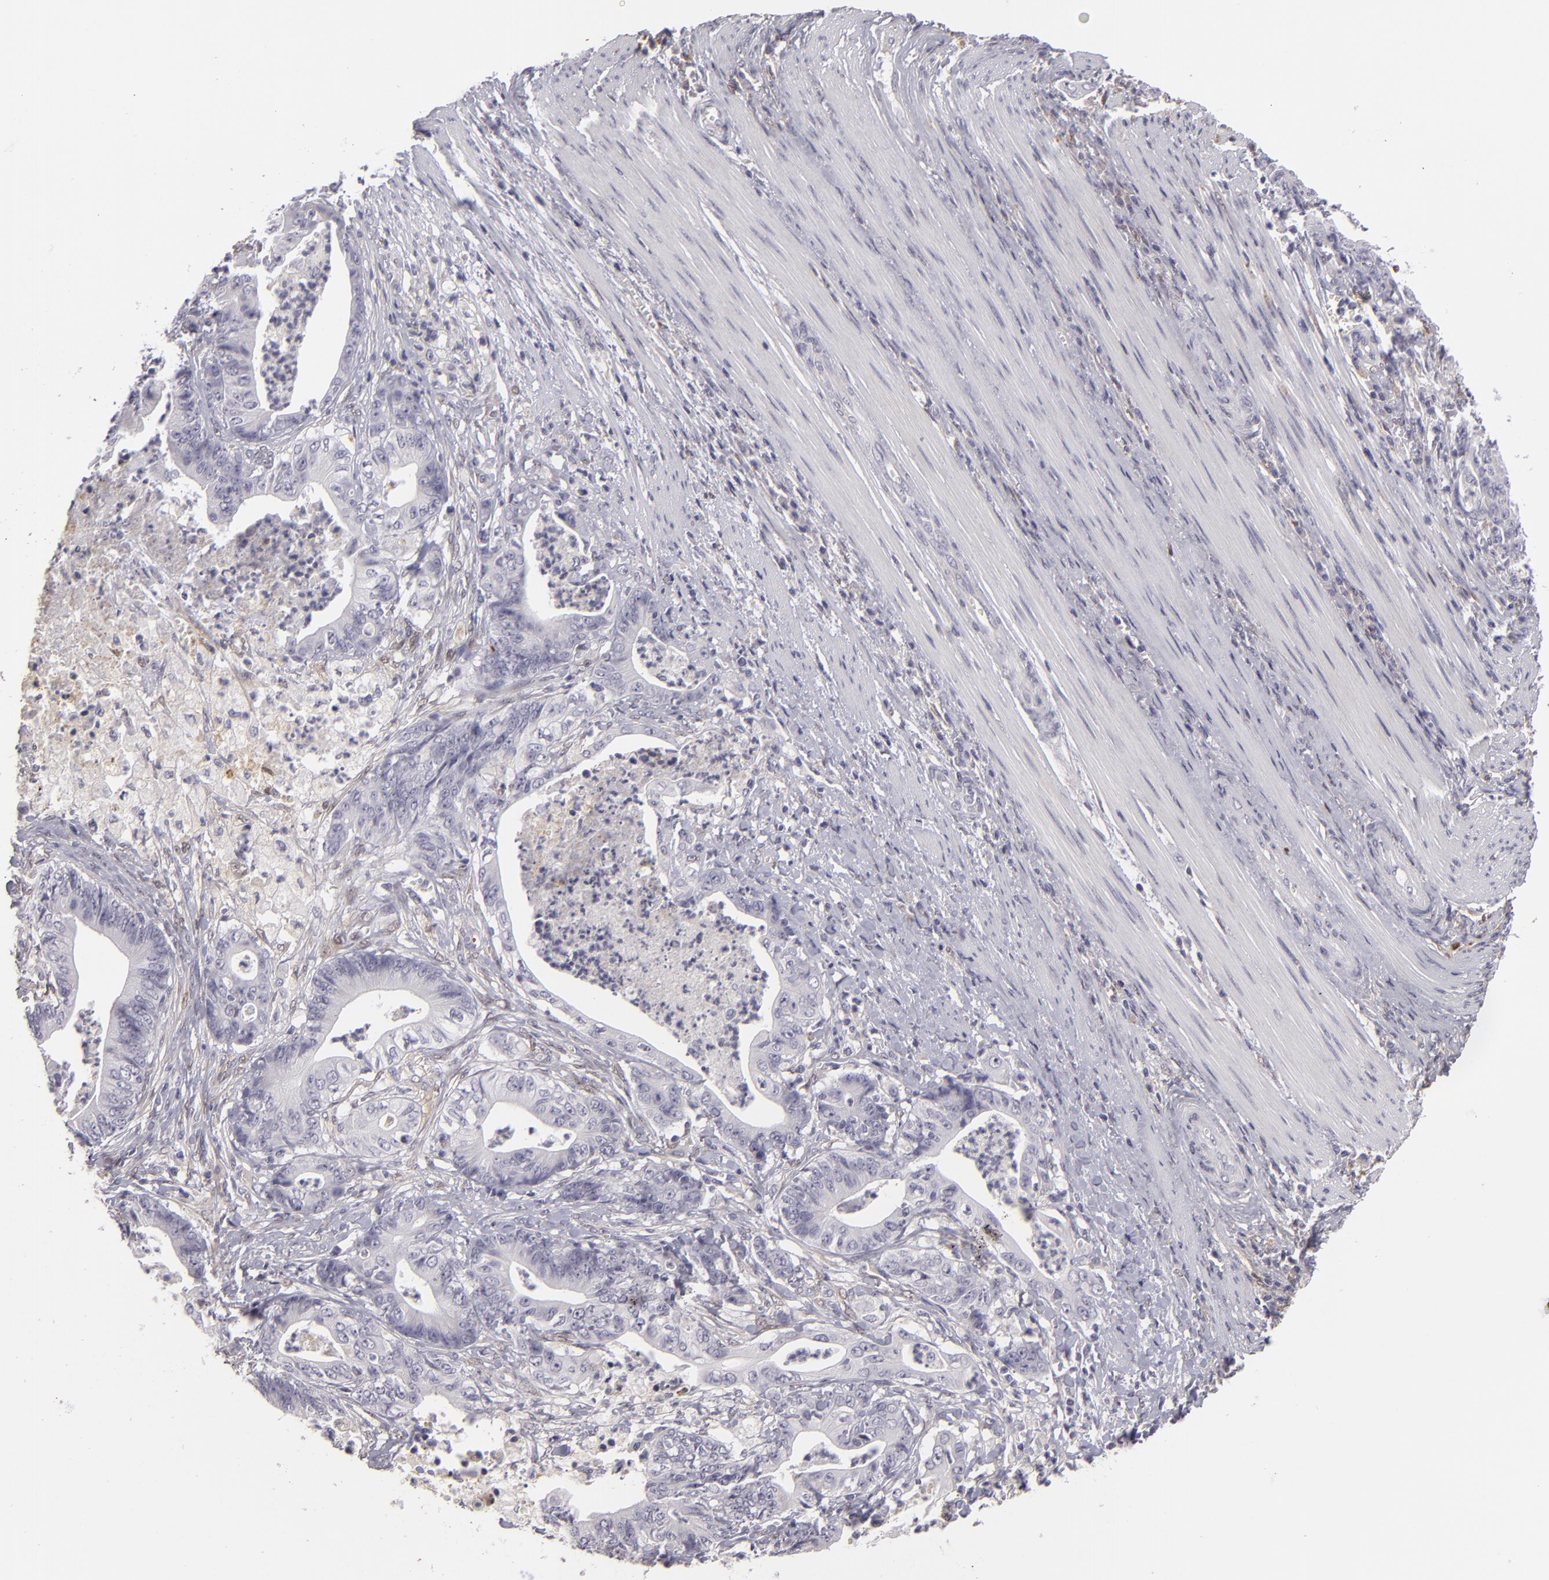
{"staining": {"intensity": "negative", "quantity": "none", "location": "none"}, "tissue": "stomach cancer", "cell_type": "Tumor cells", "image_type": "cancer", "snomed": [{"axis": "morphology", "description": "Adenocarcinoma, NOS"}, {"axis": "topography", "description": "Stomach, lower"}], "caption": "This image is of stomach cancer (adenocarcinoma) stained with immunohistochemistry (IHC) to label a protein in brown with the nuclei are counter-stained blue. There is no expression in tumor cells. Nuclei are stained in blue.", "gene": "EFS", "patient": {"sex": "female", "age": 86}}